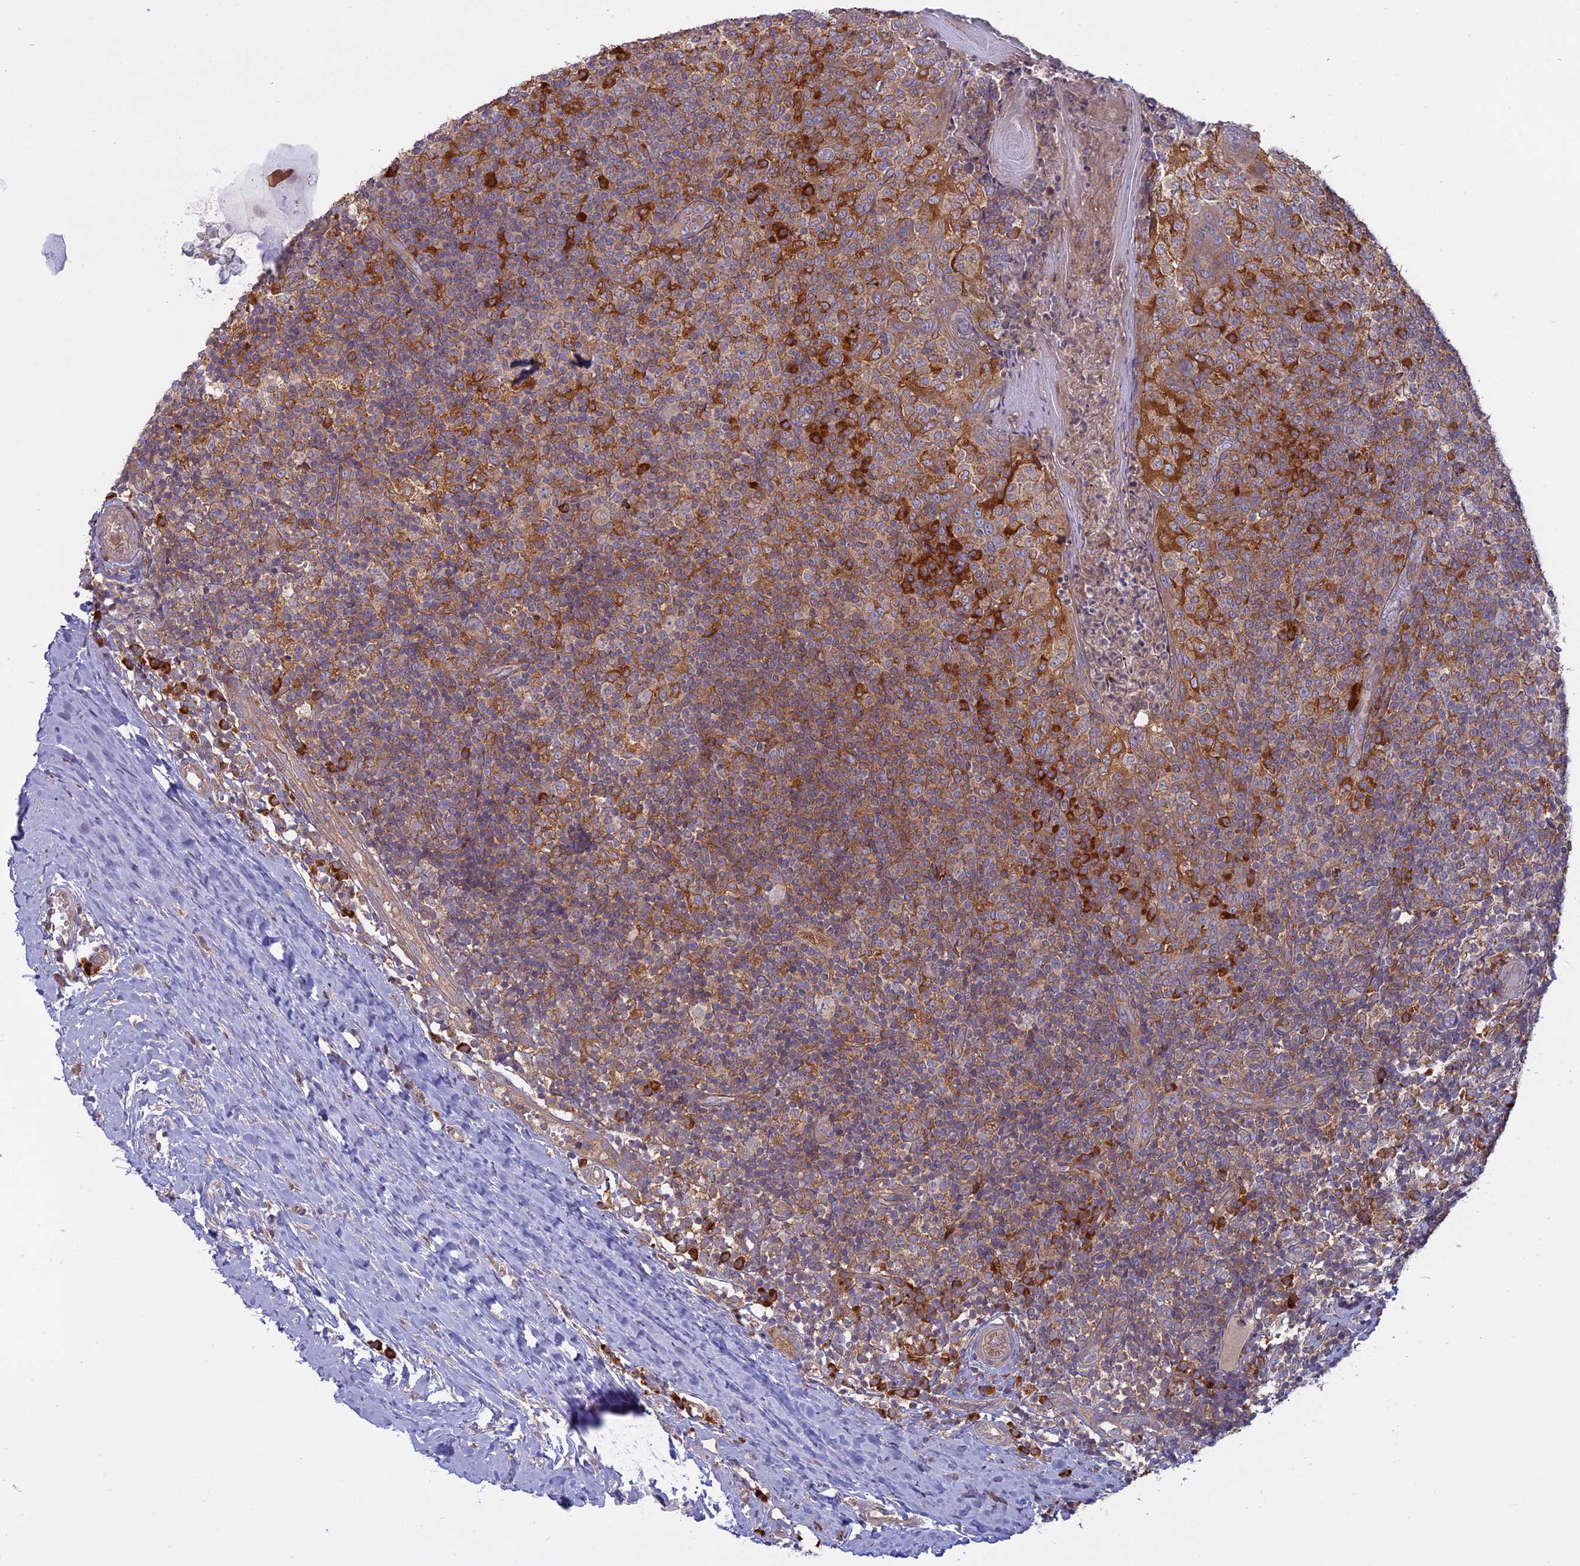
{"staining": {"intensity": "strong", "quantity": "<25%", "location": "cytoplasmic/membranous"}, "tissue": "tonsil", "cell_type": "Germinal center cells", "image_type": "normal", "snomed": [{"axis": "morphology", "description": "Normal tissue, NOS"}, {"axis": "topography", "description": "Tonsil"}], "caption": "Tonsil stained with IHC displays strong cytoplasmic/membranous expression in about <25% of germinal center cells.", "gene": "TMEM208", "patient": {"sex": "female", "age": 19}}